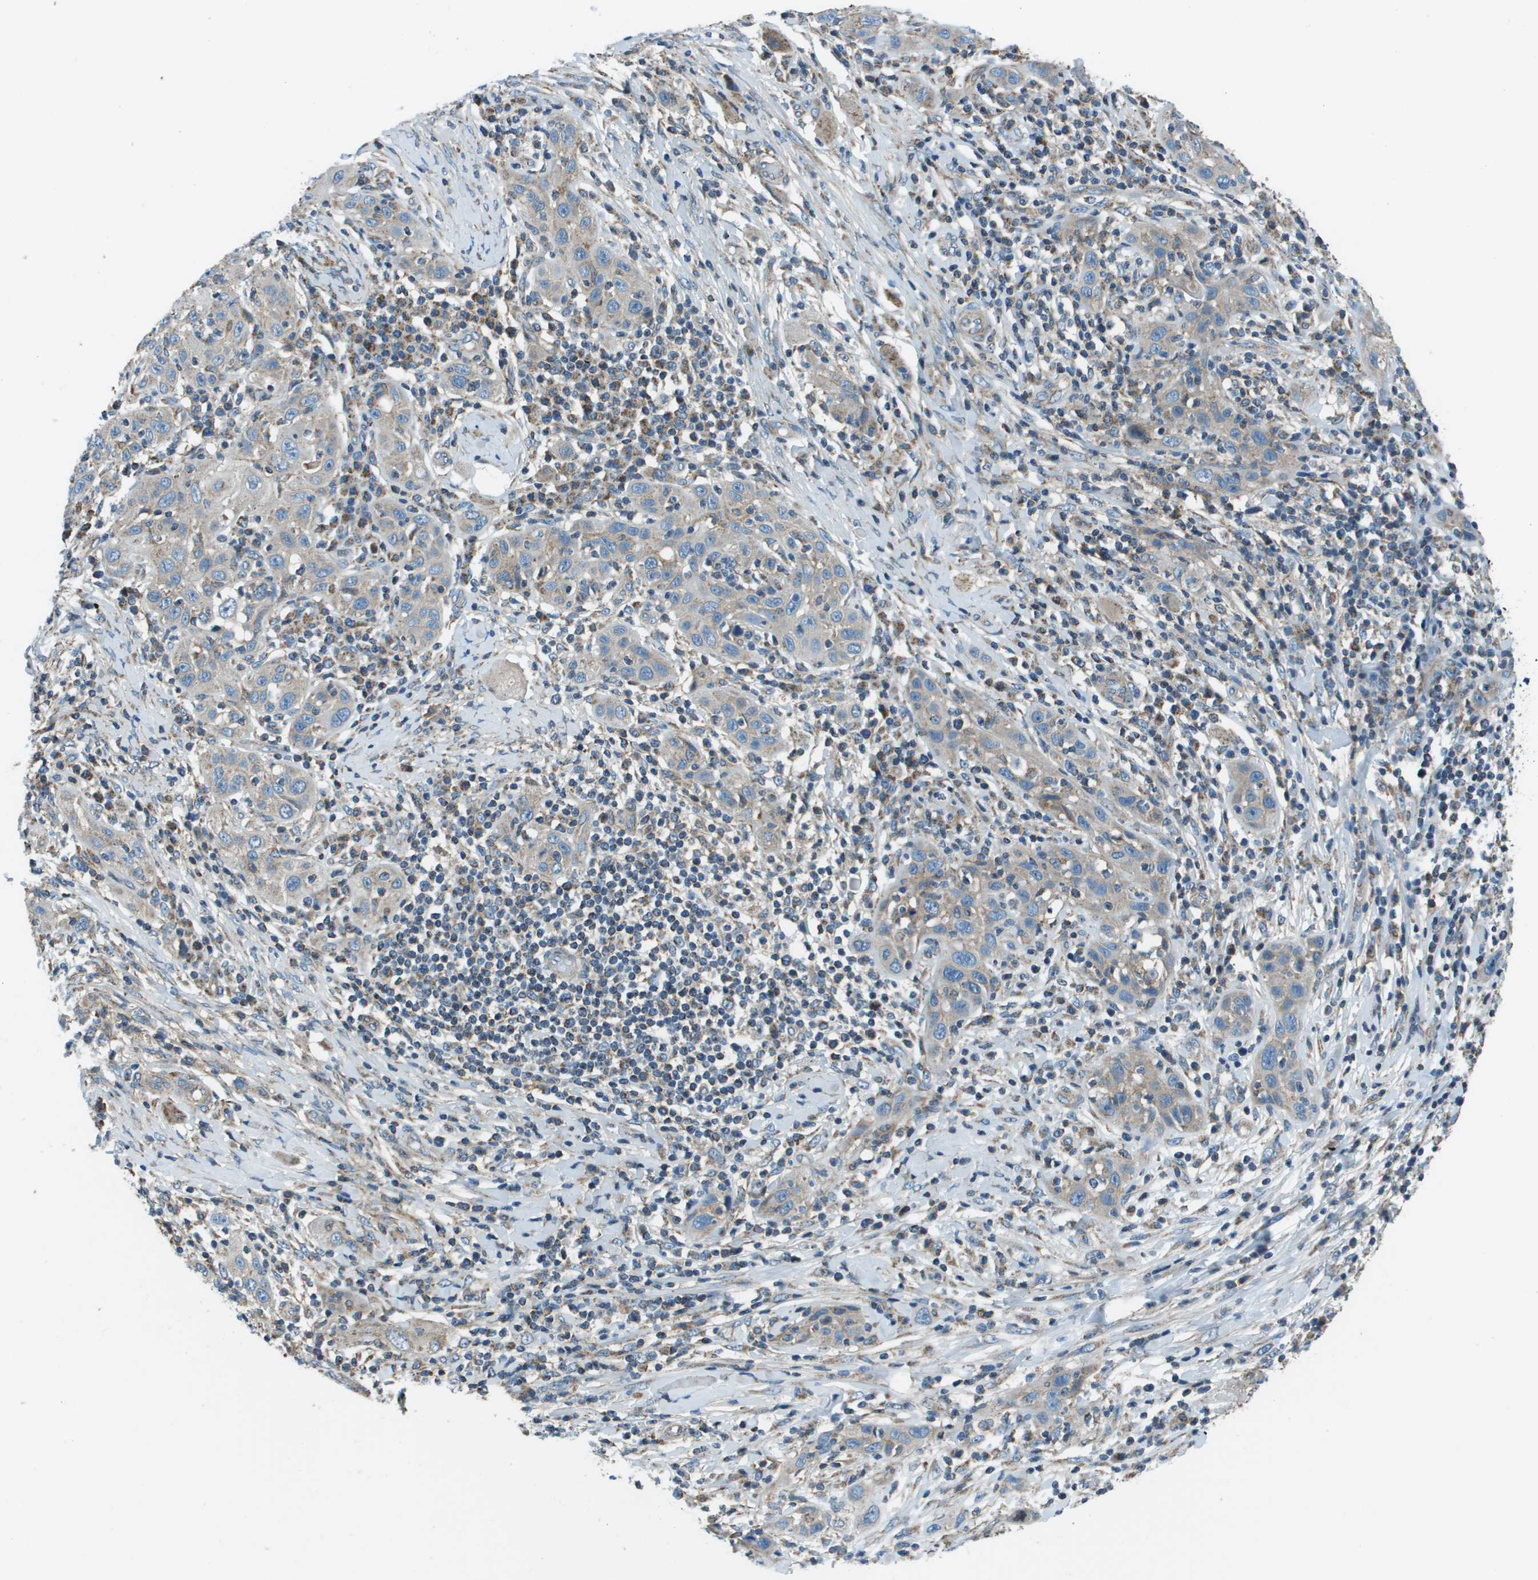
{"staining": {"intensity": "weak", "quantity": "<25%", "location": "cytoplasmic/membranous"}, "tissue": "skin cancer", "cell_type": "Tumor cells", "image_type": "cancer", "snomed": [{"axis": "morphology", "description": "Squamous cell carcinoma, NOS"}, {"axis": "topography", "description": "Skin"}], "caption": "Tumor cells show no significant protein expression in skin cancer.", "gene": "TMEM51", "patient": {"sex": "female", "age": 88}}